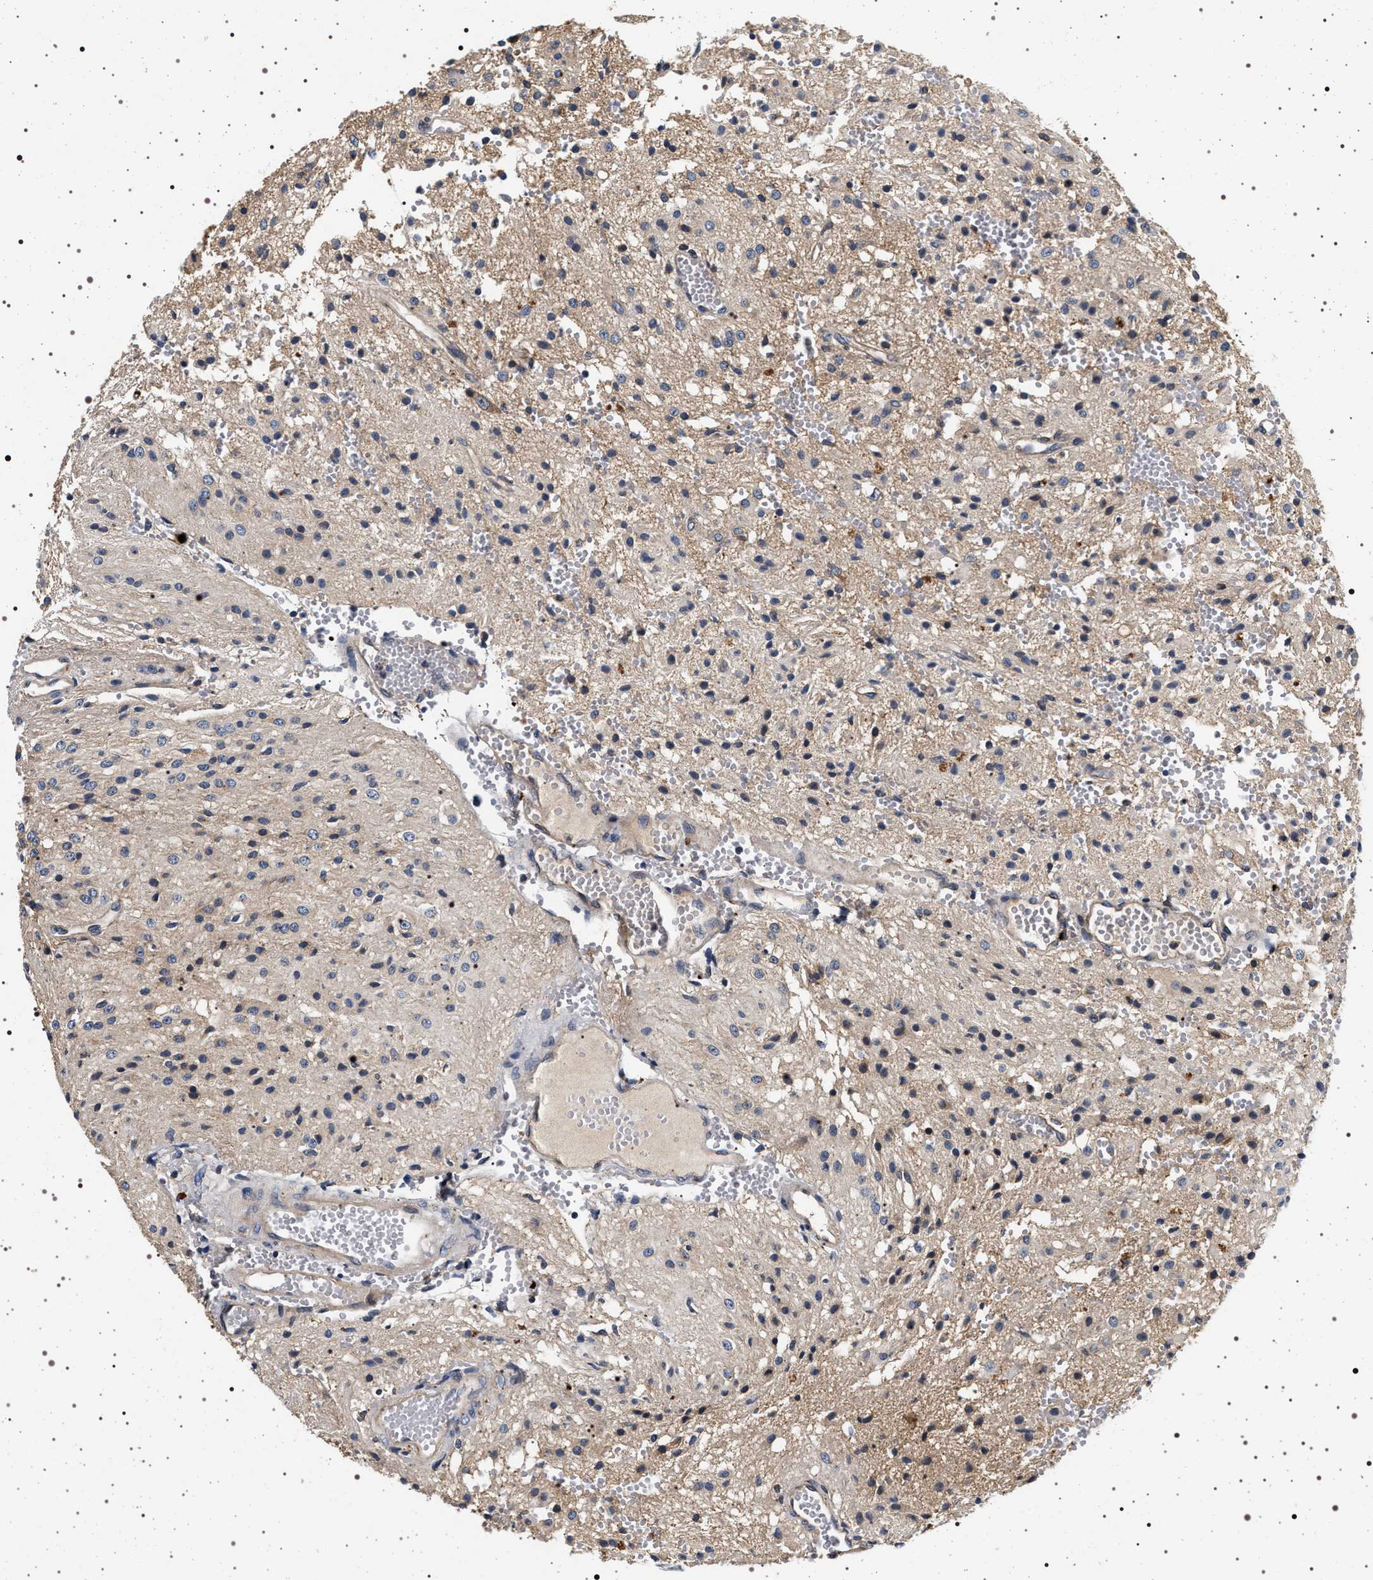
{"staining": {"intensity": "weak", "quantity": ">75%", "location": "cytoplasmic/membranous"}, "tissue": "glioma", "cell_type": "Tumor cells", "image_type": "cancer", "snomed": [{"axis": "morphology", "description": "Glioma, malignant, High grade"}, {"axis": "topography", "description": "Brain"}], "caption": "Malignant glioma (high-grade) stained with immunohistochemistry (IHC) shows weak cytoplasmic/membranous positivity in approximately >75% of tumor cells. (brown staining indicates protein expression, while blue staining denotes nuclei).", "gene": "DCBLD2", "patient": {"sex": "female", "age": 59}}